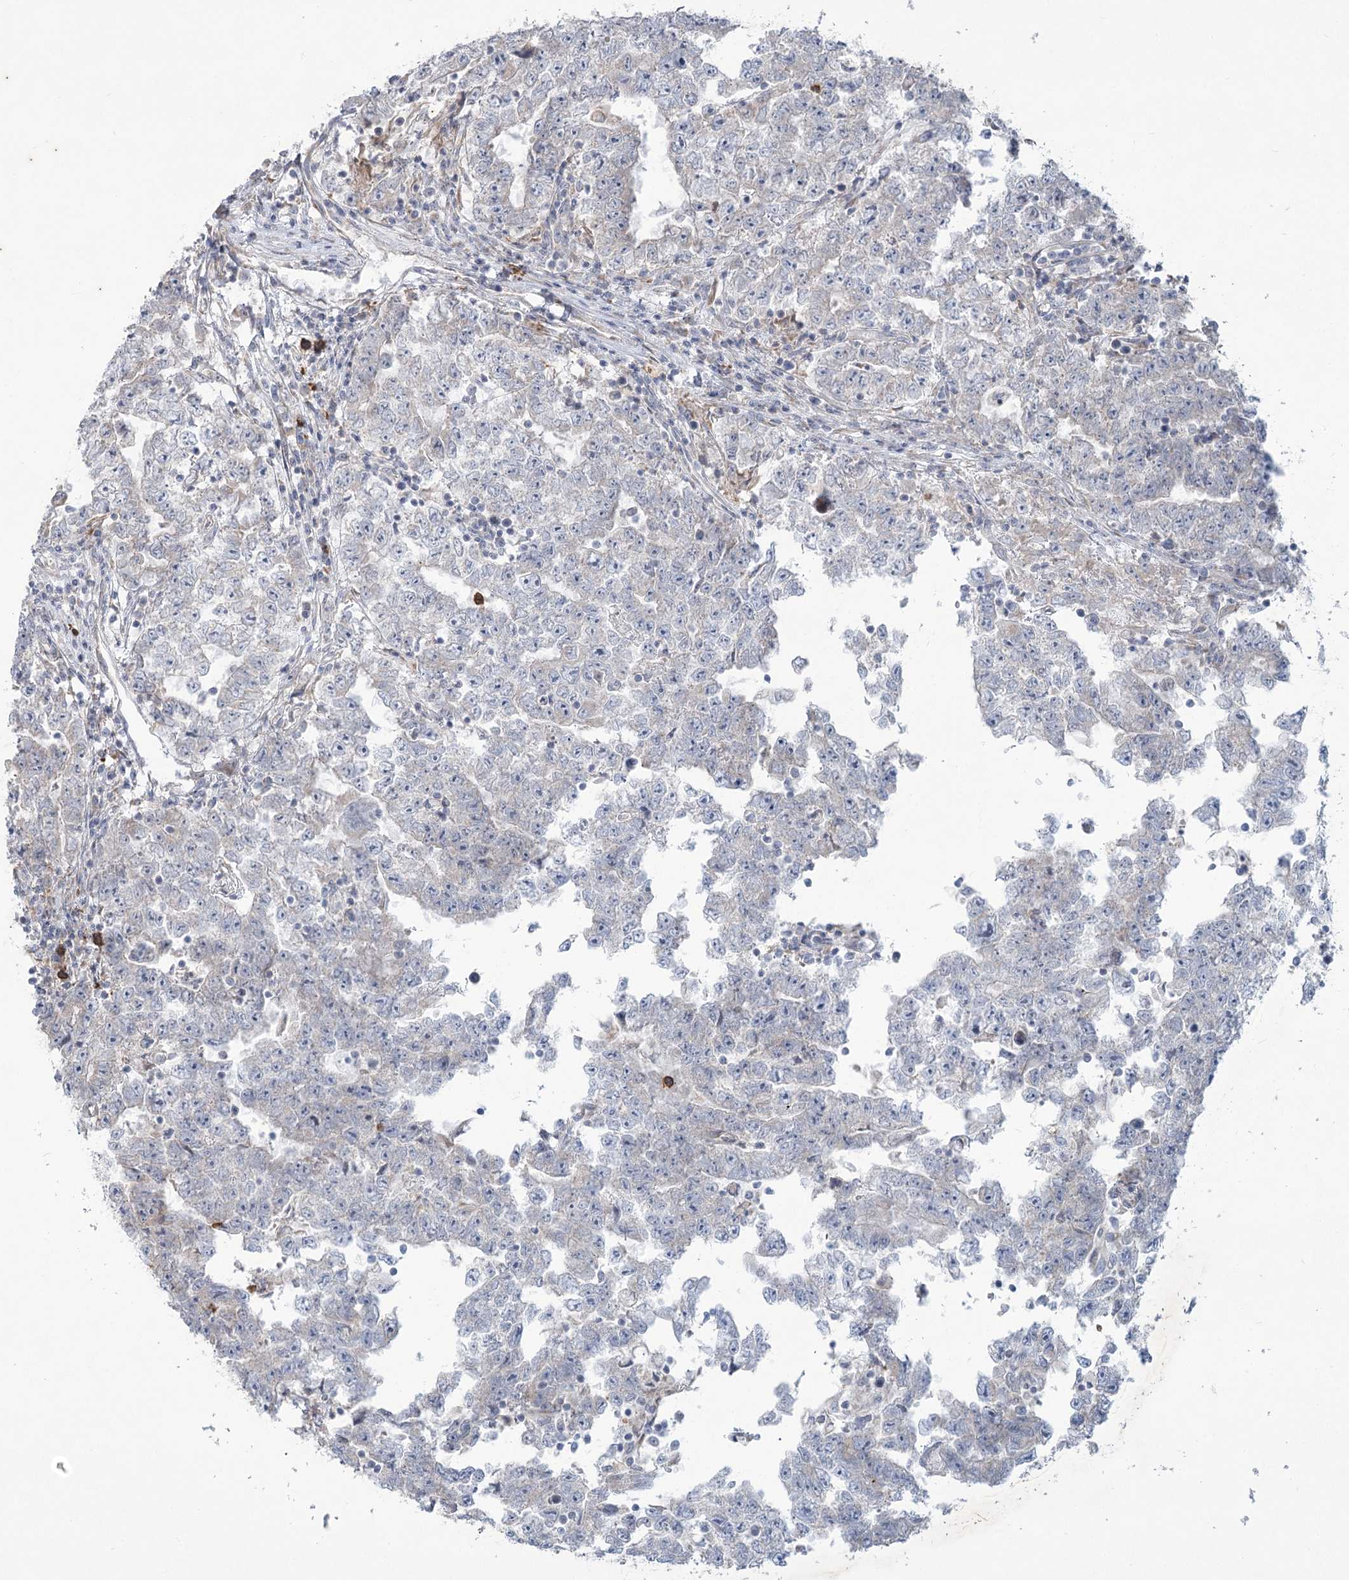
{"staining": {"intensity": "negative", "quantity": "none", "location": "none"}, "tissue": "testis cancer", "cell_type": "Tumor cells", "image_type": "cancer", "snomed": [{"axis": "morphology", "description": "Carcinoma, Embryonal, NOS"}, {"axis": "topography", "description": "Testis"}], "caption": "Immunohistochemistry (IHC) photomicrograph of human testis embryonal carcinoma stained for a protein (brown), which exhibits no positivity in tumor cells. (Stains: DAB (3,3'-diaminobenzidine) immunohistochemistry with hematoxylin counter stain, Microscopy: brightfield microscopy at high magnification).", "gene": "PLA2G12A", "patient": {"sex": "male", "age": 25}}